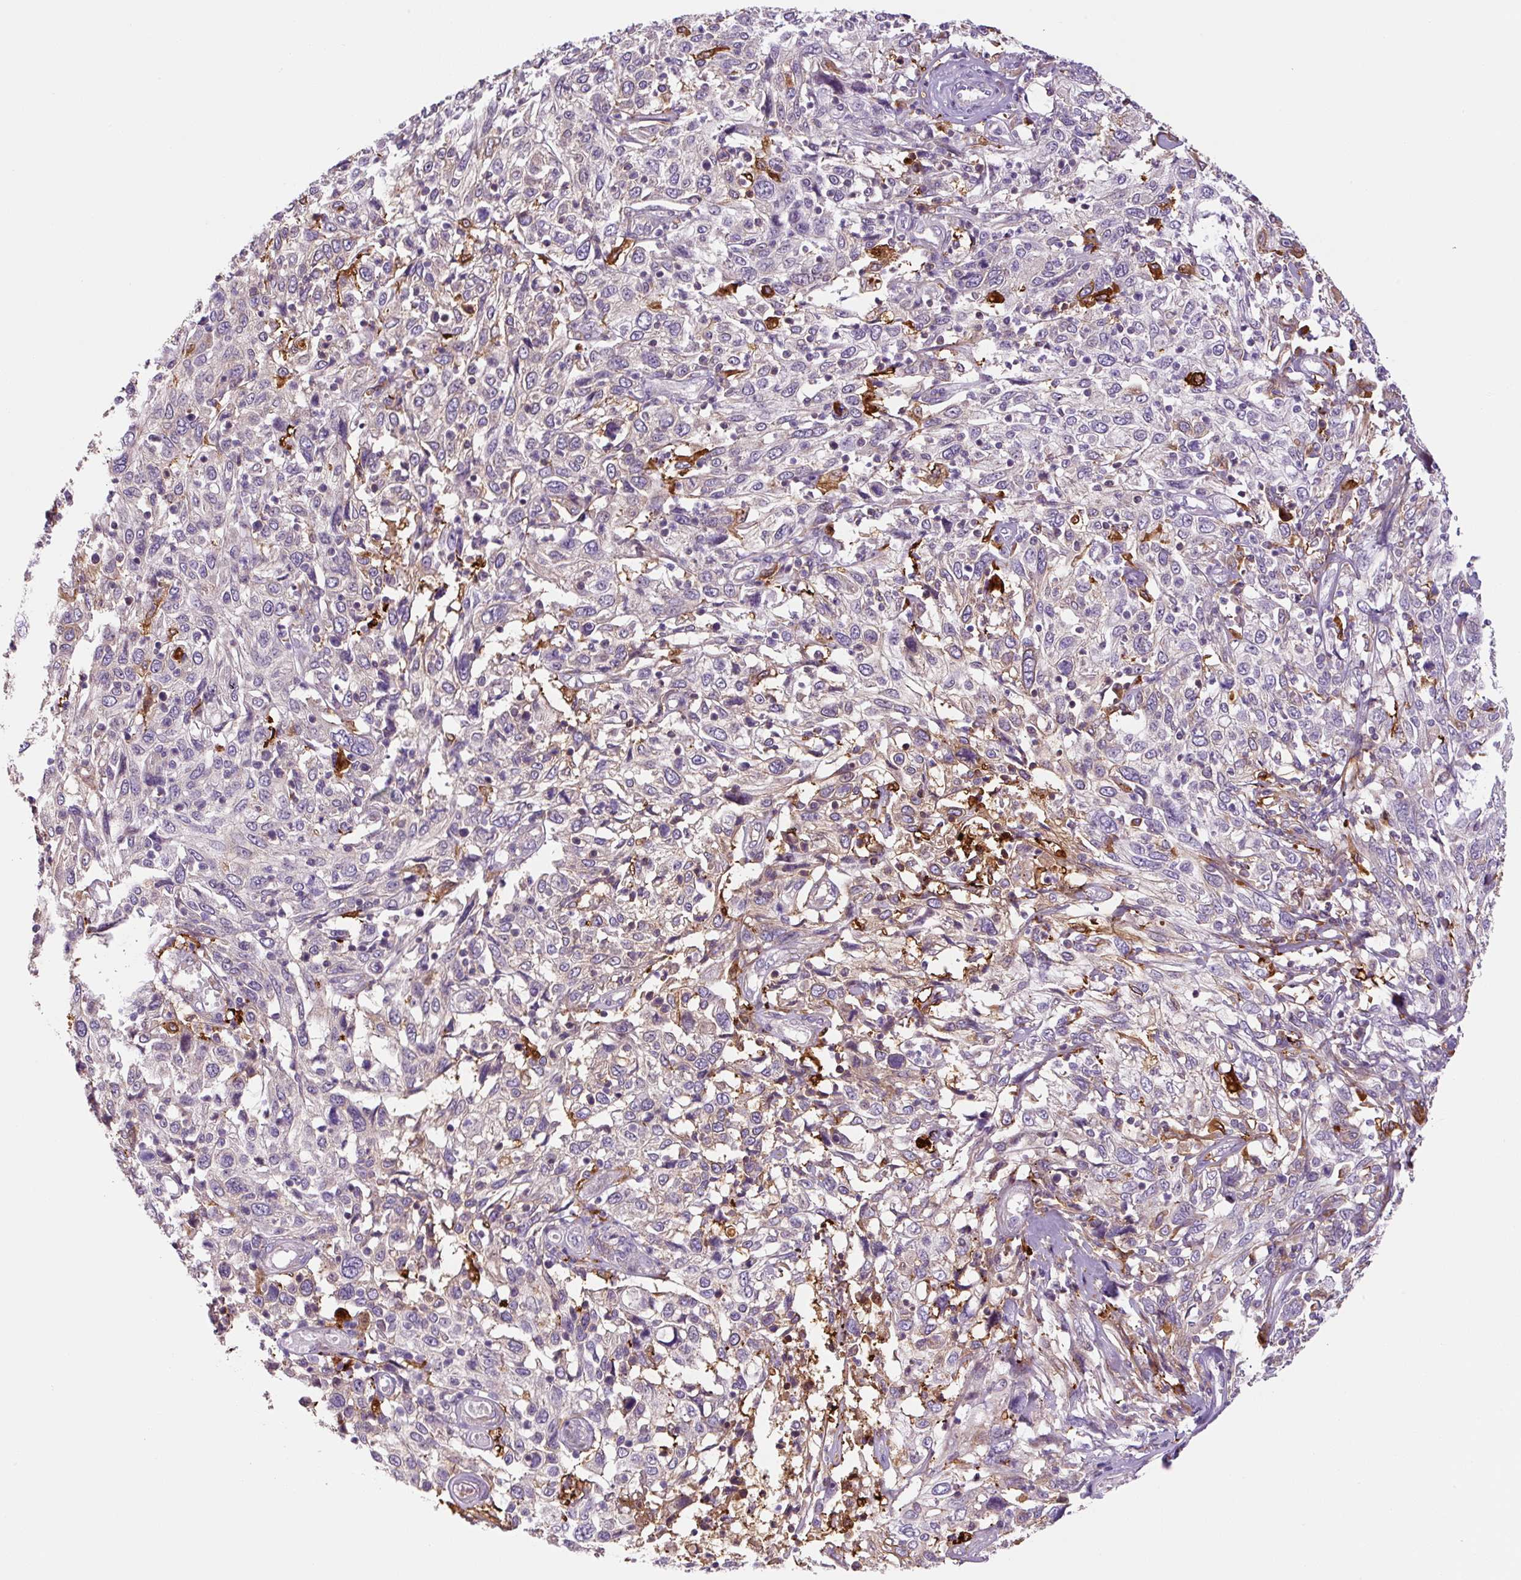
{"staining": {"intensity": "negative", "quantity": "none", "location": "none"}, "tissue": "cervical cancer", "cell_type": "Tumor cells", "image_type": "cancer", "snomed": [{"axis": "morphology", "description": "Squamous cell carcinoma, NOS"}, {"axis": "topography", "description": "Cervix"}], "caption": "A photomicrograph of human squamous cell carcinoma (cervical) is negative for staining in tumor cells.", "gene": "FUT10", "patient": {"sex": "female", "age": 46}}